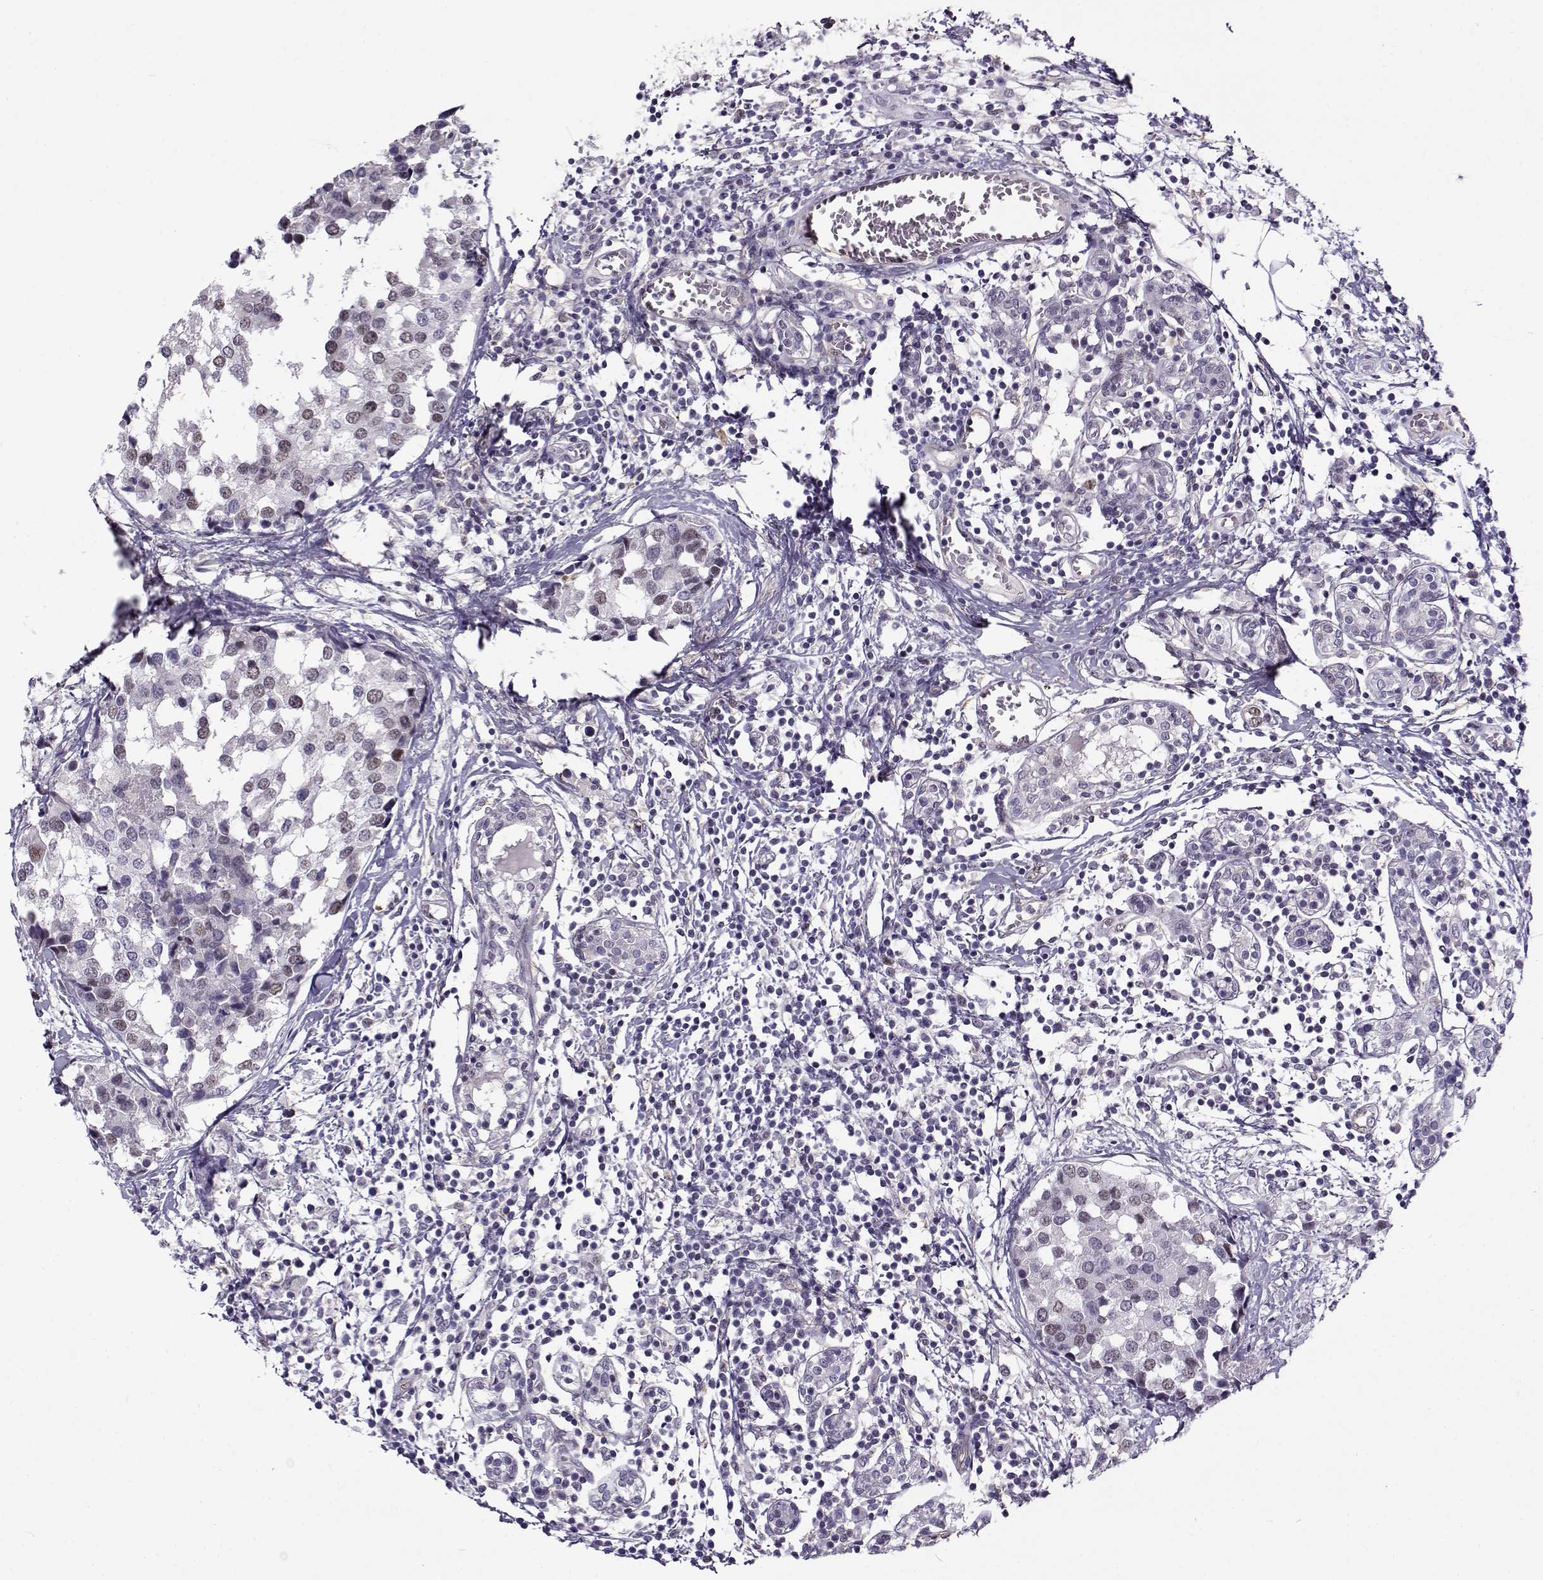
{"staining": {"intensity": "negative", "quantity": "none", "location": "none"}, "tissue": "breast cancer", "cell_type": "Tumor cells", "image_type": "cancer", "snomed": [{"axis": "morphology", "description": "Lobular carcinoma"}, {"axis": "topography", "description": "Breast"}], "caption": "This is a image of immunohistochemistry (IHC) staining of breast cancer, which shows no expression in tumor cells.", "gene": "BACH1", "patient": {"sex": "female", "age": 59}}